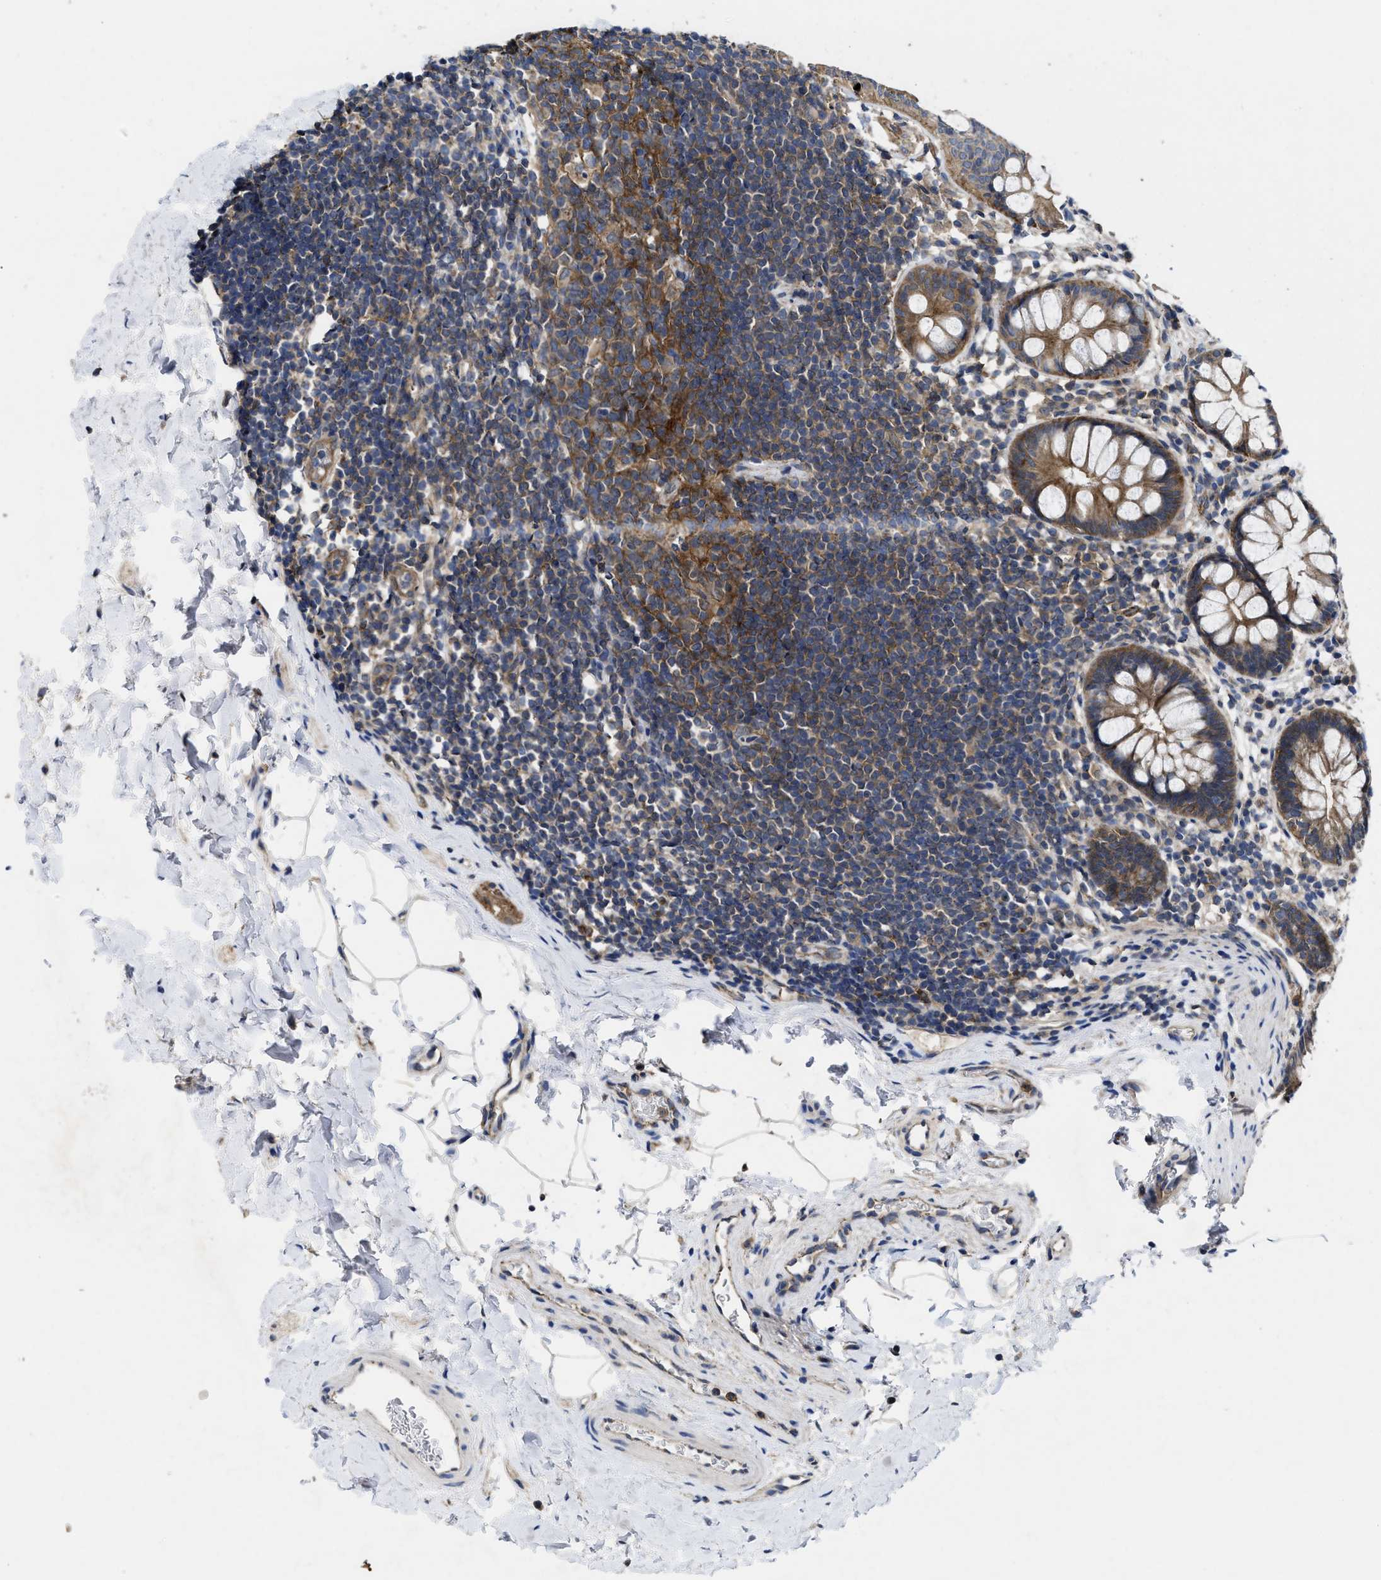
{"staining": {"intensity": "moderate", "quantity": ">75%", "location": "cytoplasmic/membranous"}, "tissue": "rectum", "cell_type": "Glandular cells", "image_type": "normal", "snomed": [{"axis": "morphology", "description": "Normal tissue, NOS"}, {"axis": "topography", "description": "Rectum"}], "caption": "This is a photomicrograph of IHC staining of benign rectum, which shows moderate expression in the cytoplasmic/membranous of glandular cells.", "gene": "PKD2", "patient": {"sex": "female", "age": 24}}